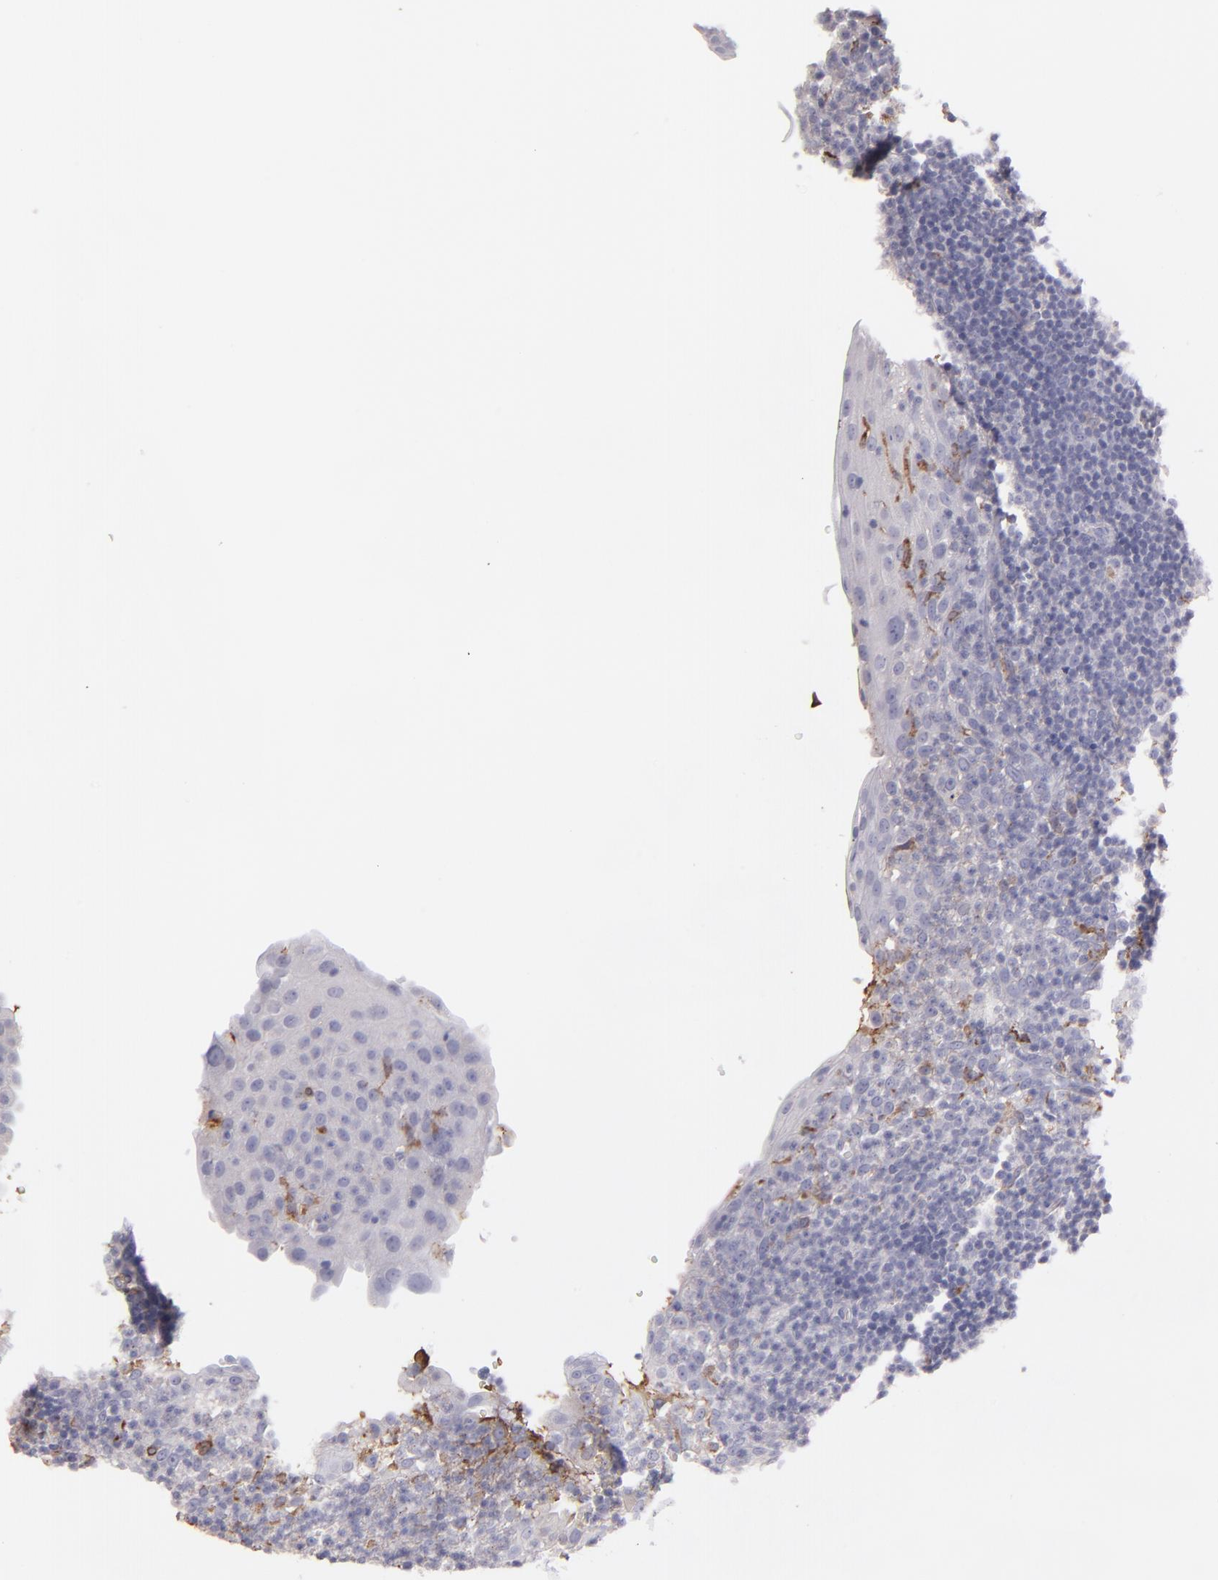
{"staining": {"intensity": "negative", "quantity": "none", "location": "none"}, "tissue": "tonsil", "cell_type": "Germinal center cells", "image_type": "normal", "snomed": [{"axis": "morphology", "description": "Normal tissue, NOS"}, {"axis": "topography", "description": "Tonsil"}], "caption": "Protein analysis of unremarkable tonsil exhibits no significant positivity in germinal center cells. The staining is performed using DAB brown chromogen with nuclei counter-stained in using hematoxylin.", "gene": "C1QA", "patient": {"sex": "female", "age": 40}}